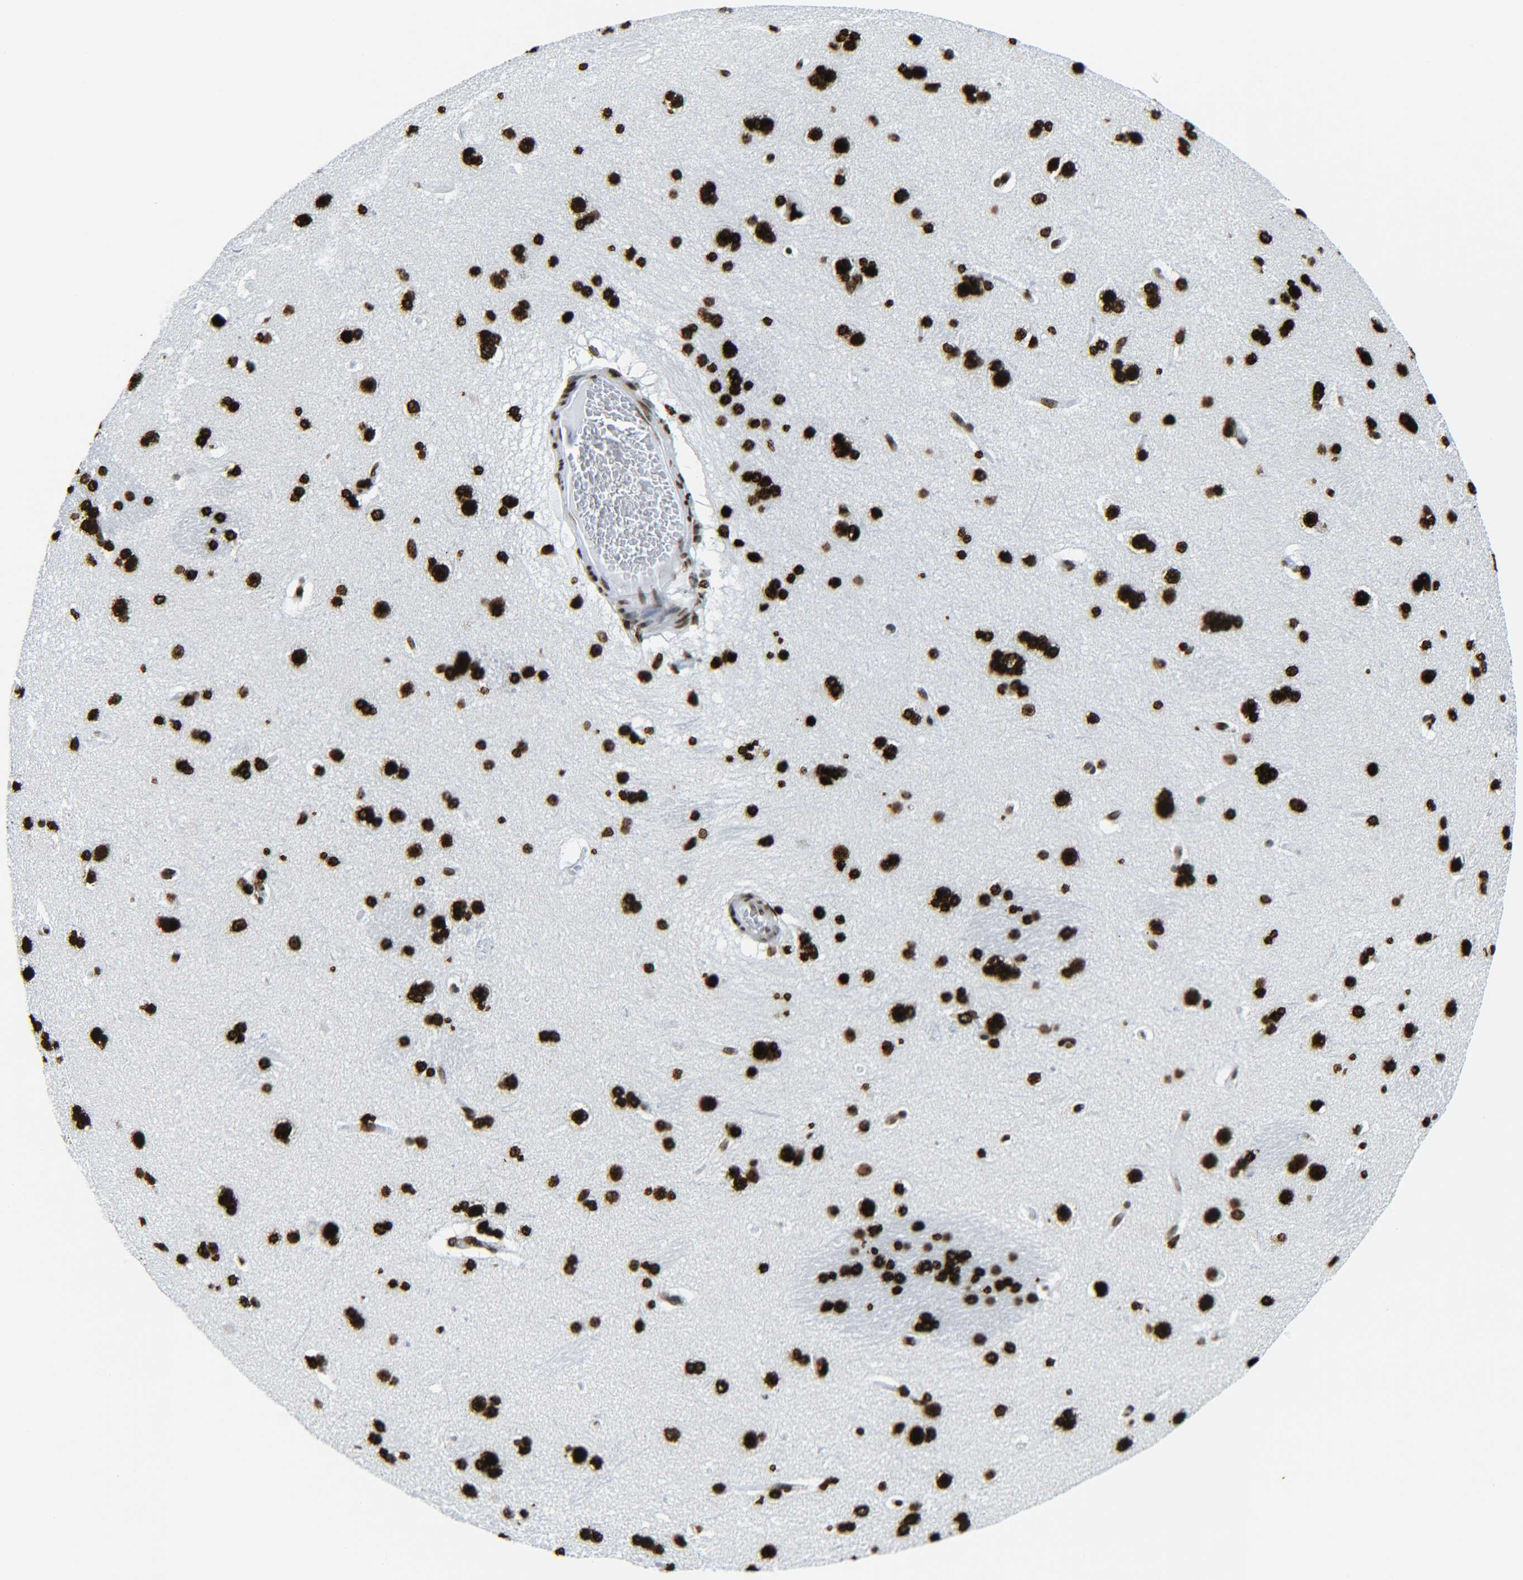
{"staining": {"intensity": "strong", "quantity": ">75%", "location": "nuclear"}, "tissue": "caudate", "cell_type": "Glial cells", "image_type": "normal", "snomed": [{"axis": "morphology", "description": "Normal tissue, NOS"}, {"axis": "topography", "description": "Lateral ventricle wall"}], "caption": "A high-resolution micrograph shows IHC staining of normal caudate, which shows strong nuclear expression in about >75% of glial cells.", "gene": "H2AX", "patient": {"sex": "female", "age": 19}}